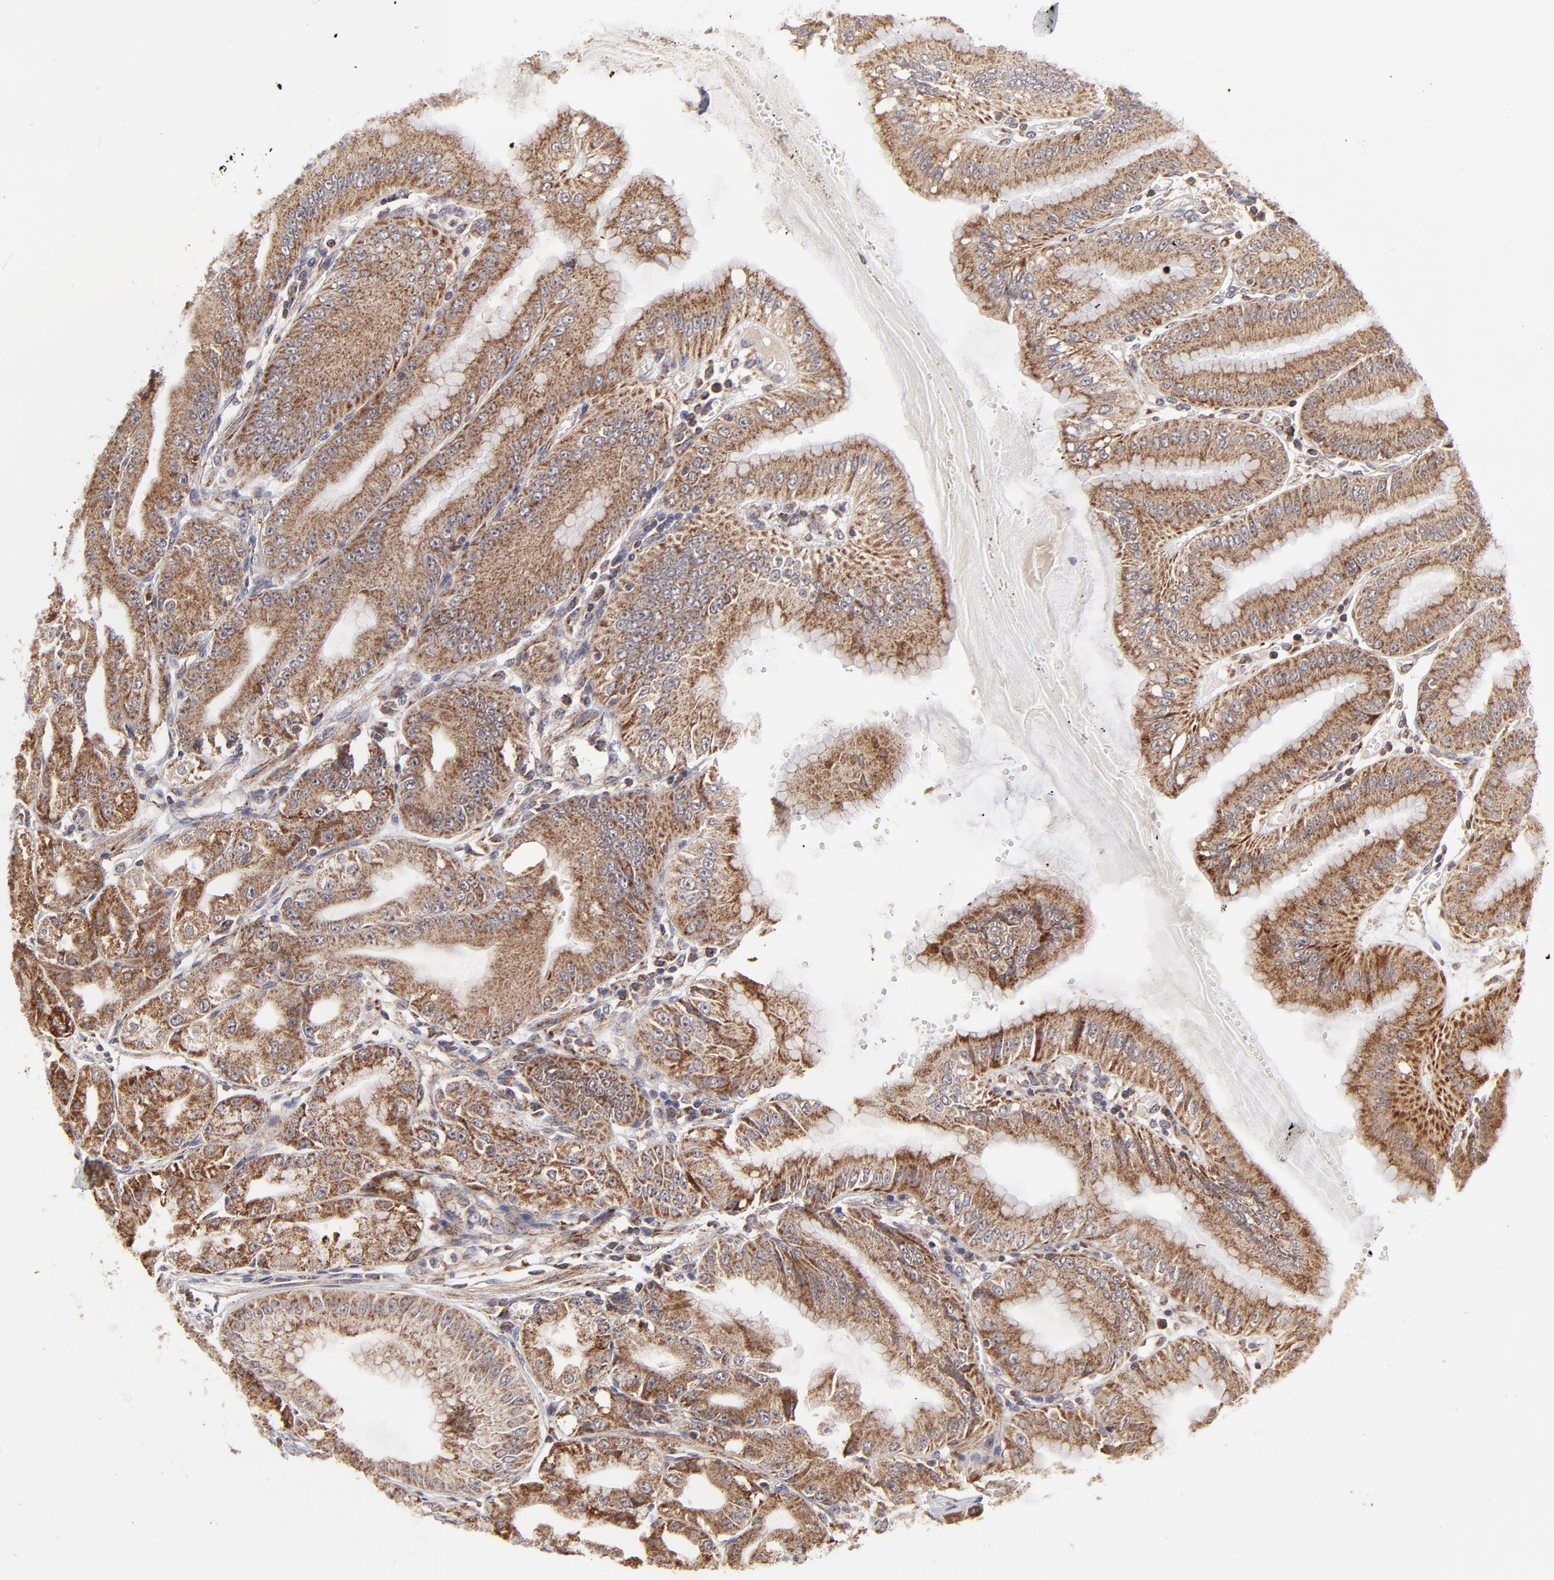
{"staining": {"intensity": "moderate", "quantity": ">75%", "location": "cytoplasmic/membranous"}, "tissue": "stomach", "cell_type": "Glandular cells", "image_type": "normal", "snomed": [{"axis": "morphology", "description": "Normal tissue, NOS"}, {"axis": "topography", "description": "Stomach, lower"}], "caption": "Stomach stained with a brown dye exhibits moderate cytoplasmic/membranous positive positivity in about >75% of glandular cells.", "gene": "MAP2K7", "patient": {"sex": "male", "age": 71}}